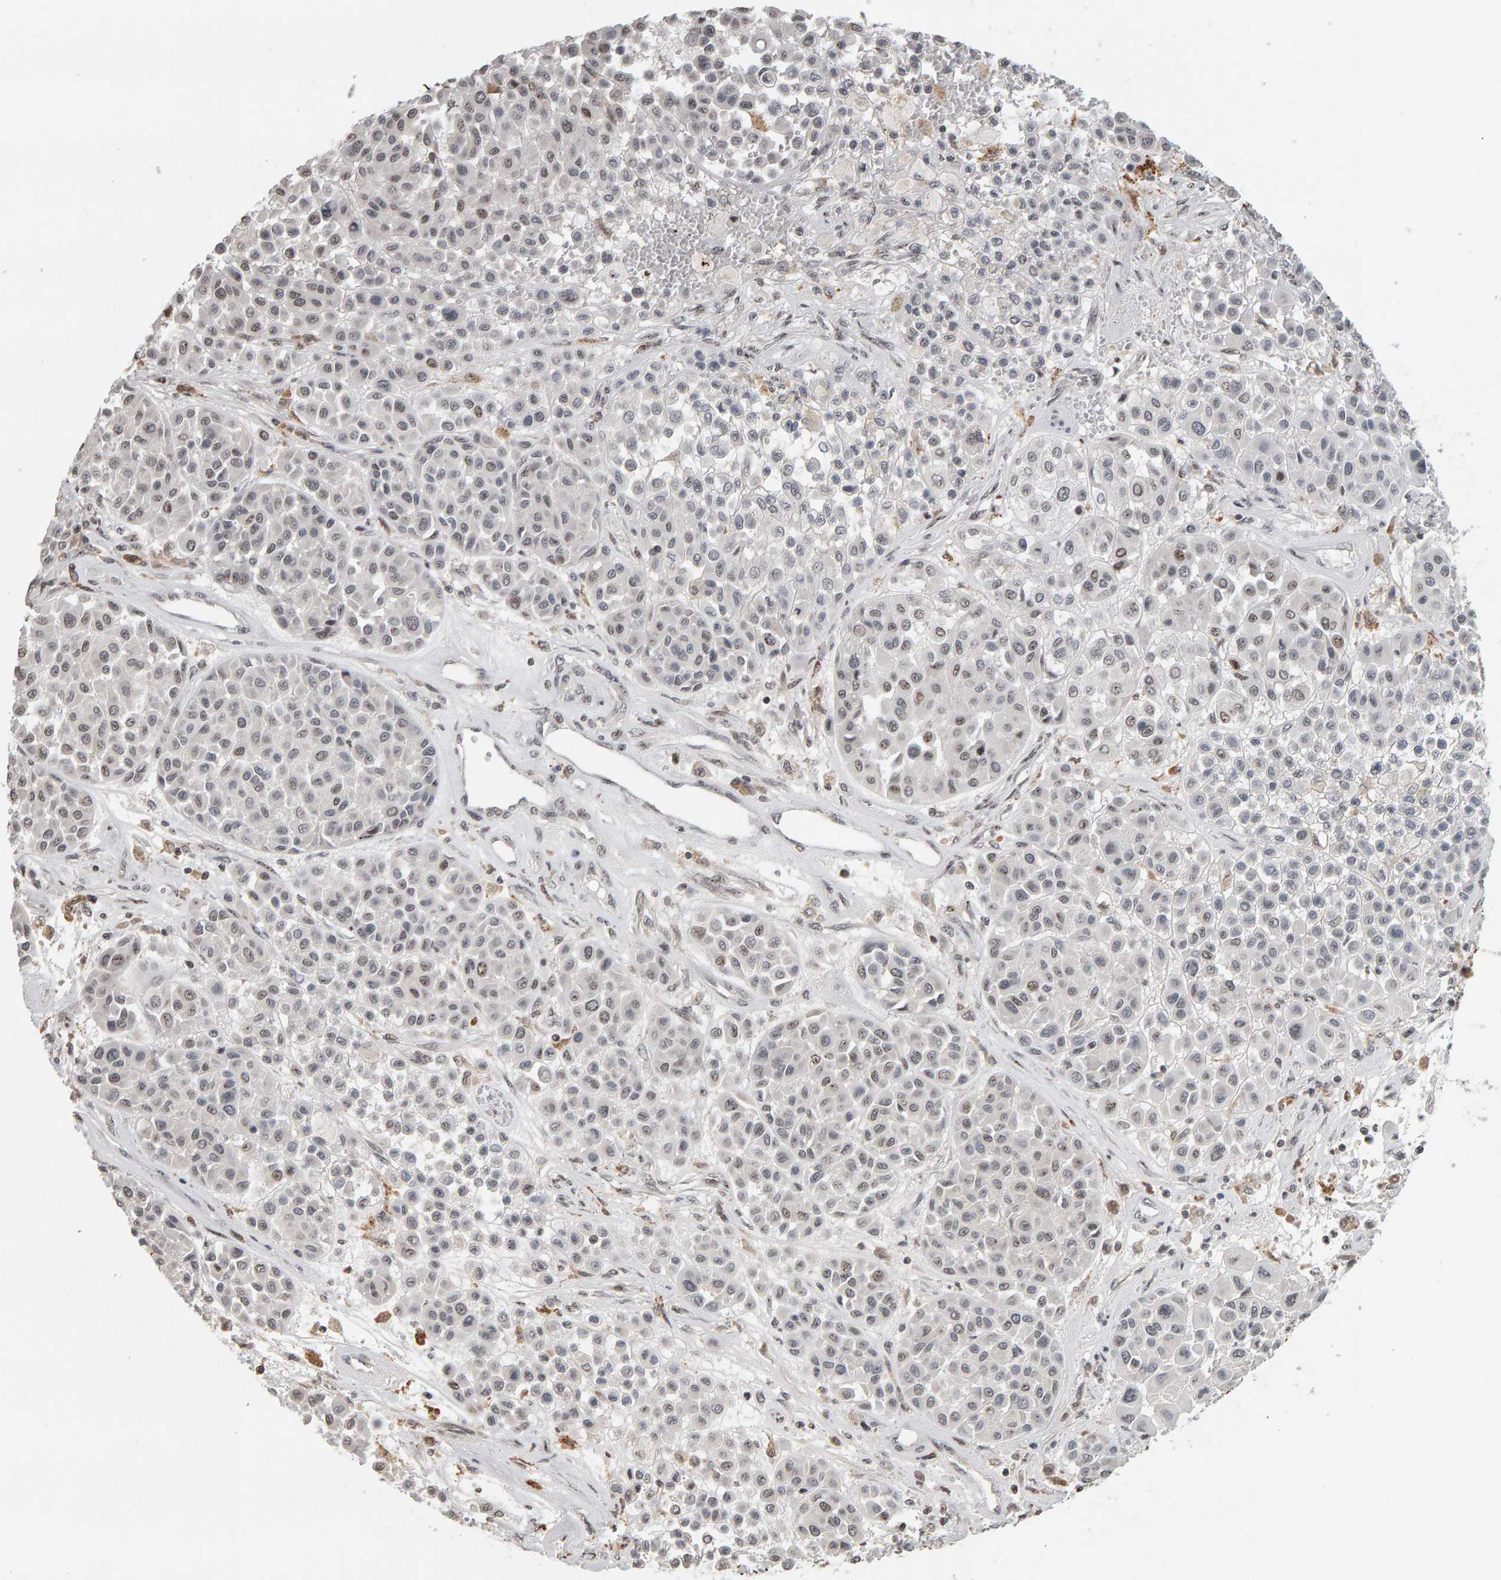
{"staining": {"intensity": "negative", "quantity": "none", "location": "none"}, "tissue": "melanoma", "cell_type": "Tumor cells", "image_type": "cancer", "snomed": [{"axis": "morphology", "description": "Malignant melanoma, Metastatic site"}, {"axis": "topography", "description": "Soft tissue"}], "caption": "DAB (3,3'-diaminobenzidine) immunohistochemical staining of melanoma demonstrates no significant expression in tumor cells.", "gene": "TRAM1", "patient": {"sex": "male", "age": 41}}